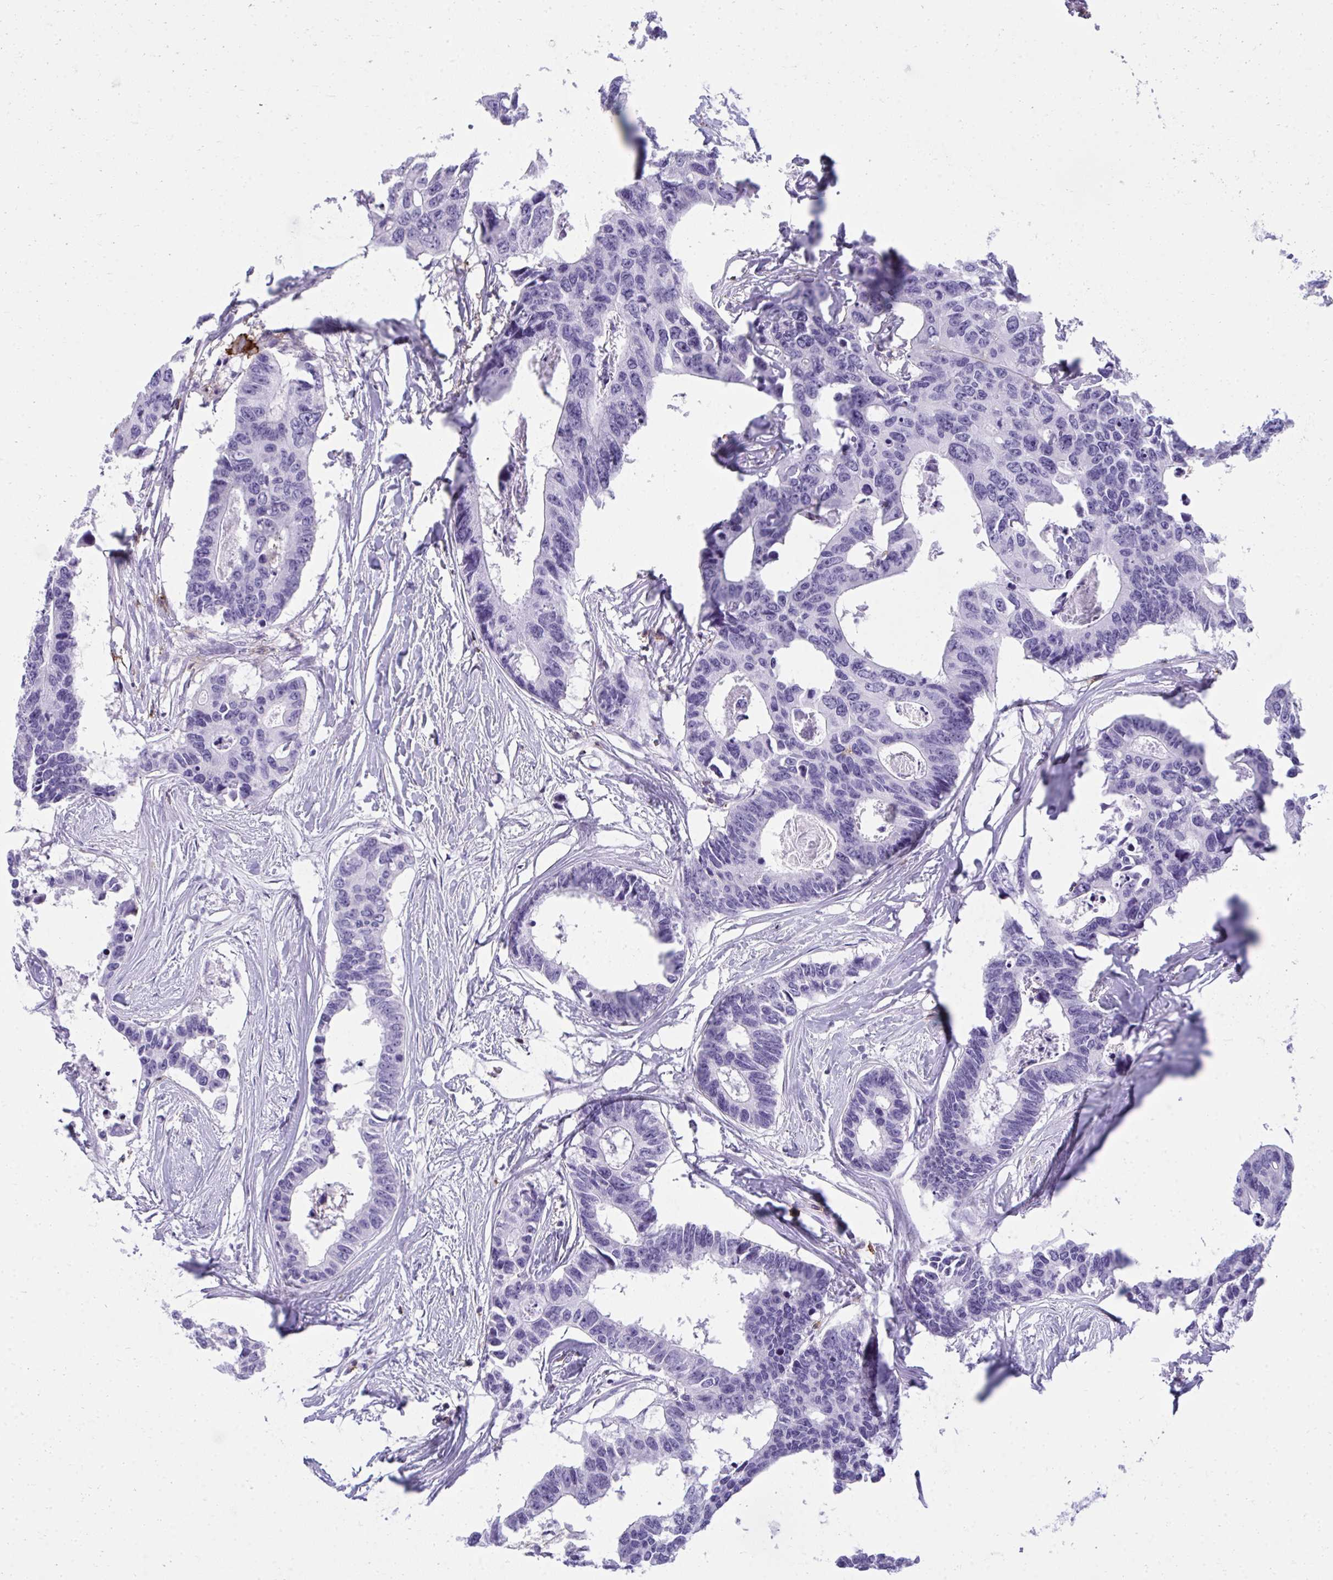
{"staining": {"intensity": "negative", "quantity": "none", "location": "none"}, "tissue": "colorectal cancer", "cell_type": "Tumor cells", "image_type": "cancer", "snomed": [{"axis": "morphology", "description": "Adenocarcinoma, NOS"}, {"axis": "topography", "description": "Rectum"}], "caption": "This is a histopathology image of immunohistochemistry (IHC) staining of colorectal cancer, which shows no expression in tumor cells.", "gene": "SPN", "patient": {"sex": "male", "age": 57}}